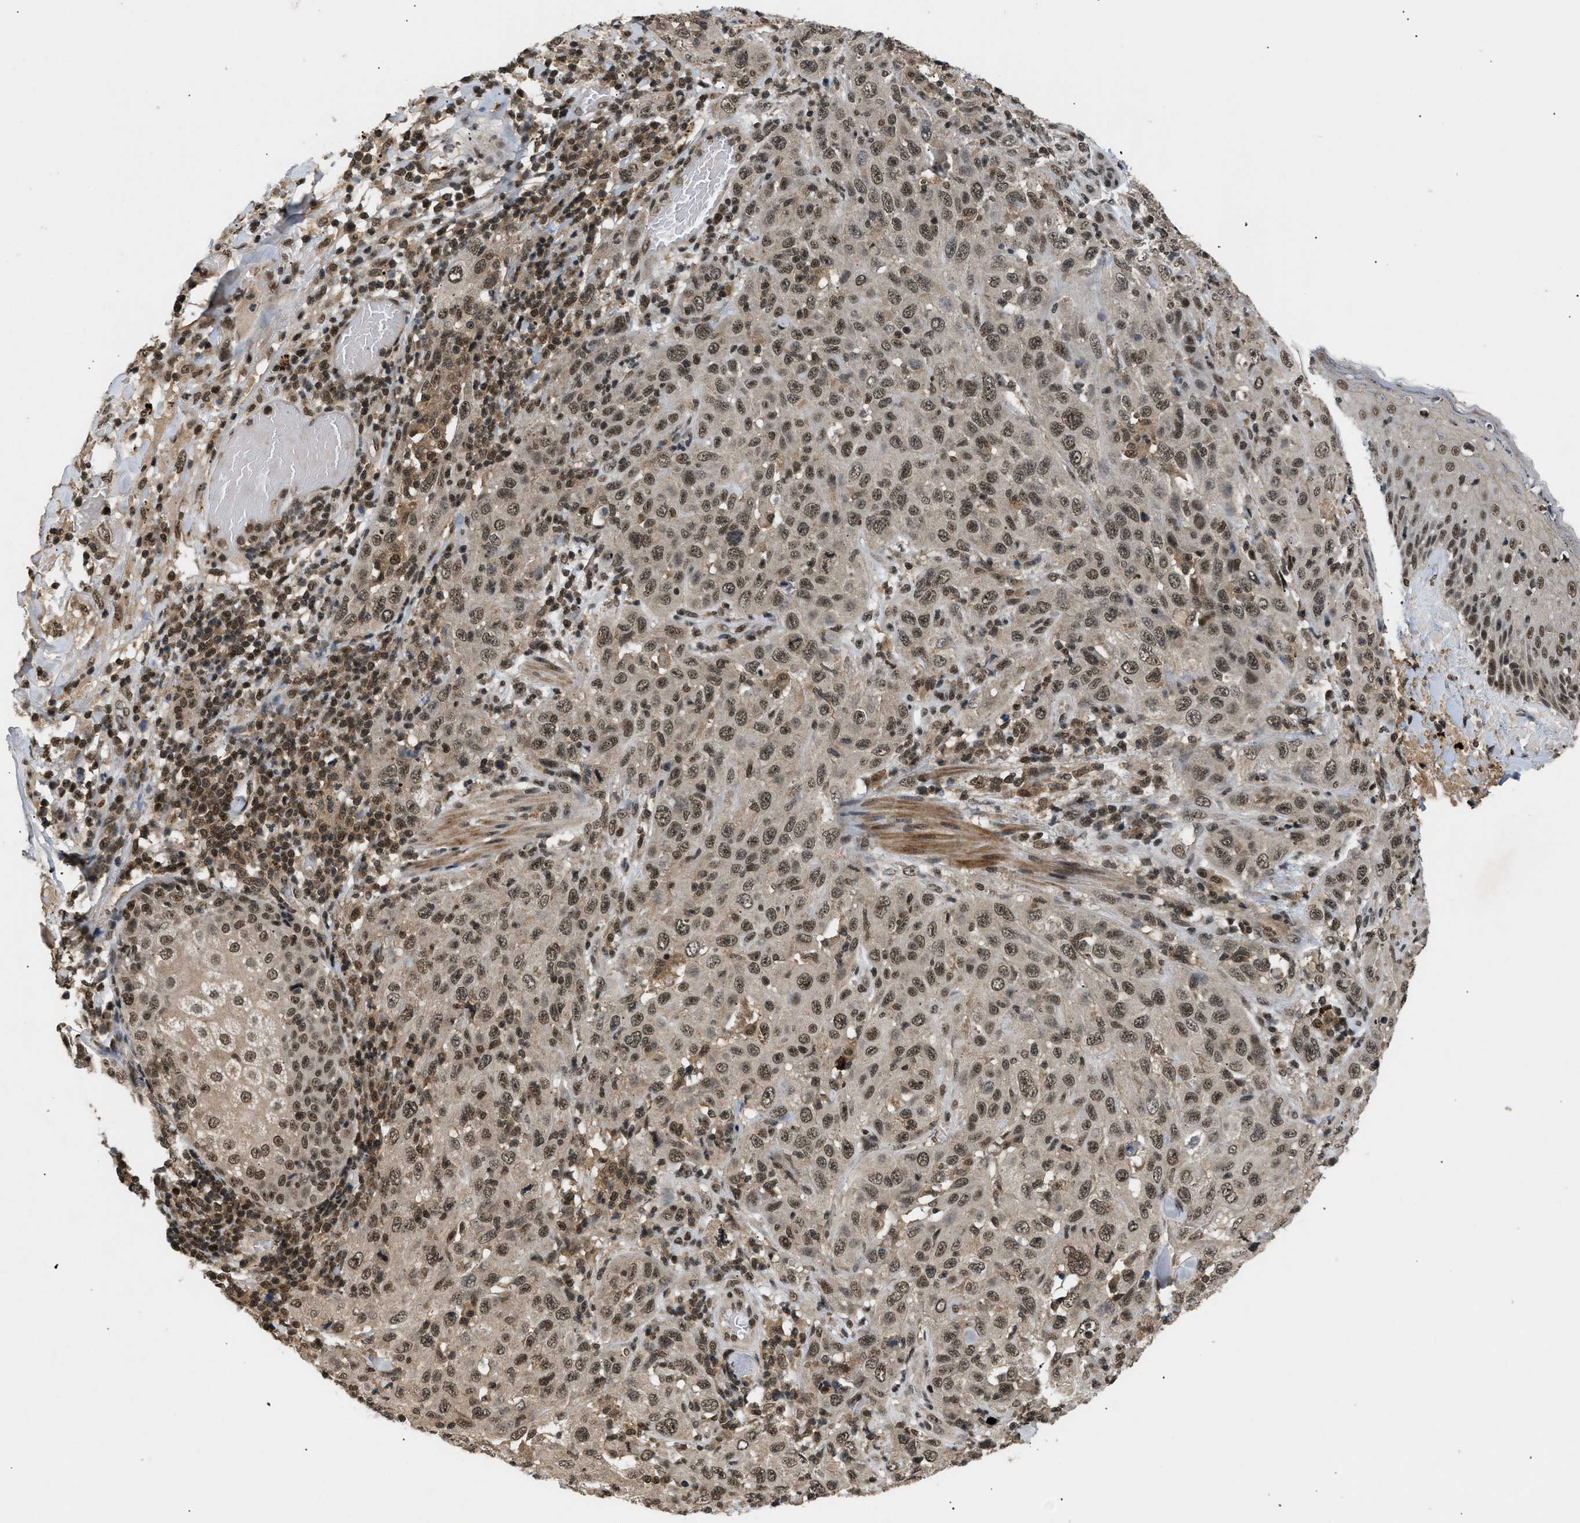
{"staining": {"intensity": "moderate", "quantity": ">75%", "location": "nuclear"}, "tissue": "skin cancer", "cell_type": "Tumor cells", "image_type": "cancer", "snomed": [{"axis": "morphology", "description": "Squamous cell carcinoma, NOS"}, {"axis": "topography", "description": "Skin"}], "caption": "High-power microscopy captured an immunohistochemistry micrograph of skin cancer, revealing moderate nuclear positivity in approximately >75% of tumor cells. Nuclei are stained in blue.", "gene": "RBM5", "patient": {"sex": "female", "age": 88}}